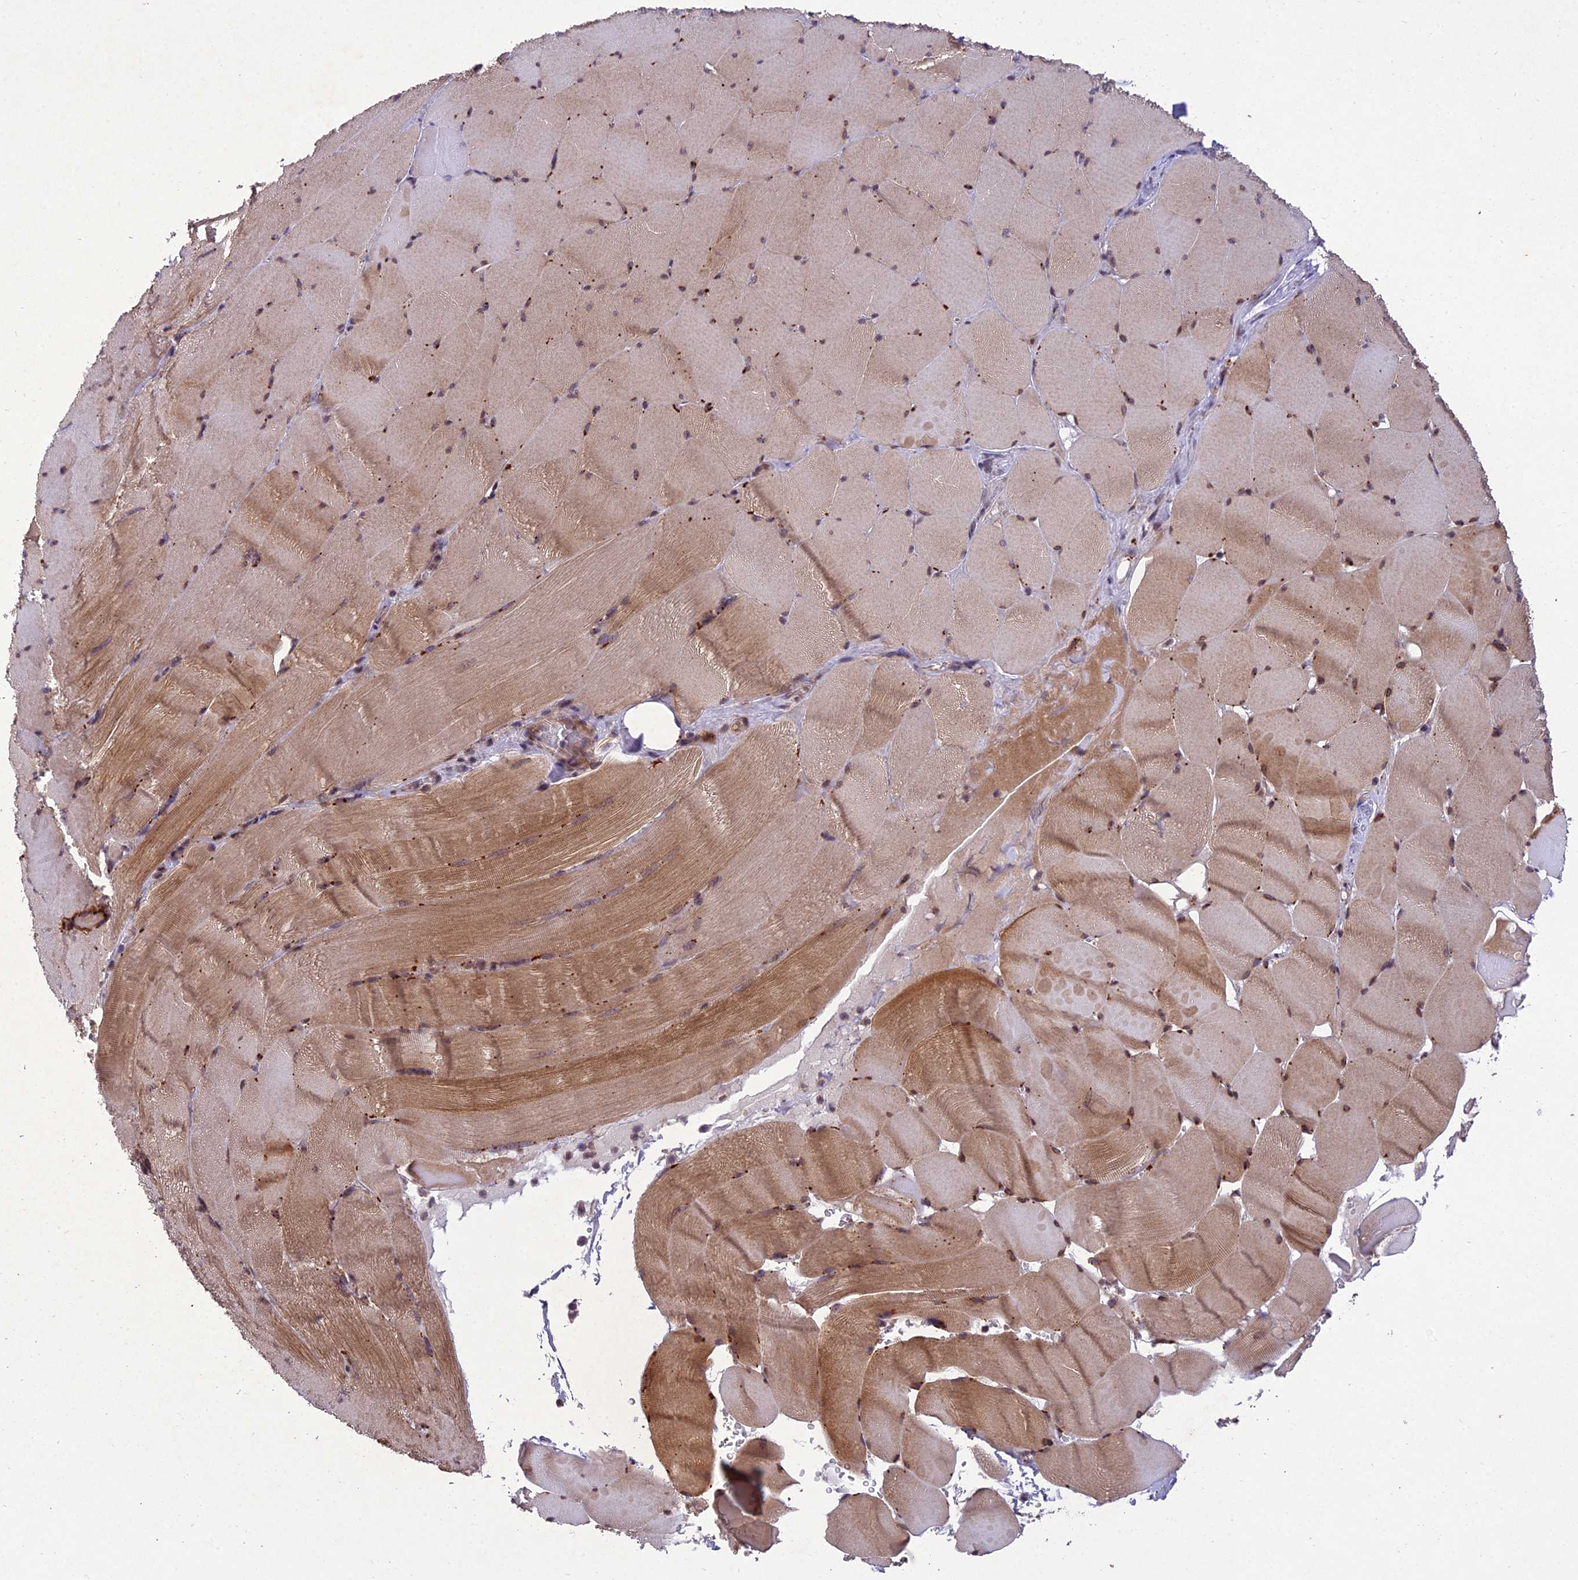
{"staining": {"intensity": "moderate", "quantity": ">75%", "location": "cytoplasmic/membranous"}, "tissue": "skeletal muscle", "cell_type": "Myocytes", "image_type": "normal", "snomed": [{"axis": "morphology", "description": "Normal tissue, NOS"}, {"axis": "topography", "description": "Skeletal muscle"}], "caption": "Immunohistochemical staining of unremarkable skeletal muscle demonstrates medium levels of moderate cytoplasmic/membranous positivity in about >75% of myocytes.", "gene": "CENPL", "patient": {"sex": "male", "age": 62}}